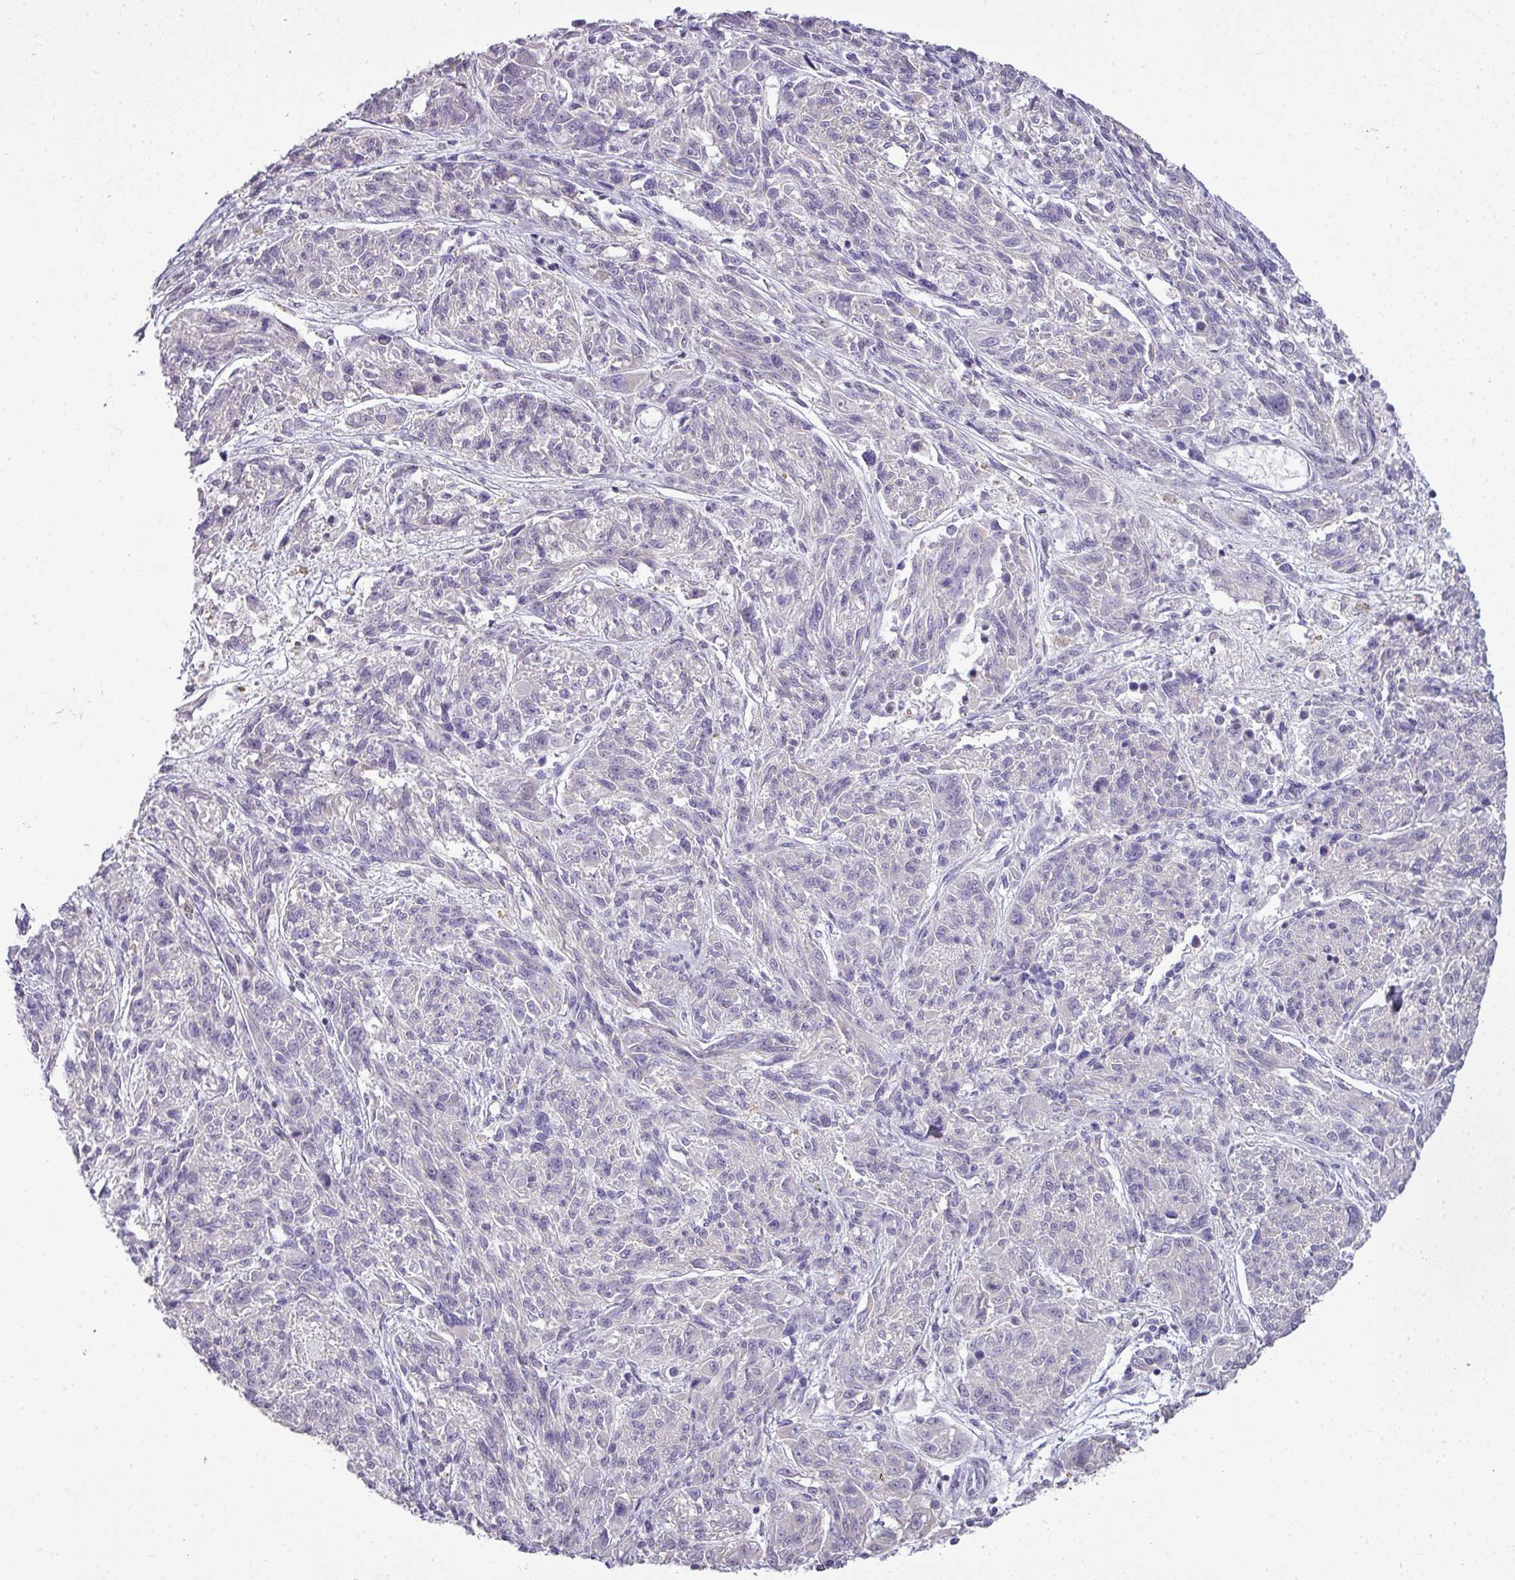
{"staining": {"intensity": "negative", "quantity": "none", "location": "none"}, "tissue": "melanoma", "cell_type": "Tumor cells", "image_type": "cancer", "snomed": [{"axis": "morphology", "description": "Malignant melanoma, NOS"}, {"axis": "topography", "description": "Skin"}], "caption": "There is no significant positivity in tumor cells of malignant melanoma. (DAB immunohistochemistry with hematoxylin counter stain).", "gene": "STAT5A", "patient": {"sex": "male", "age": 53}}